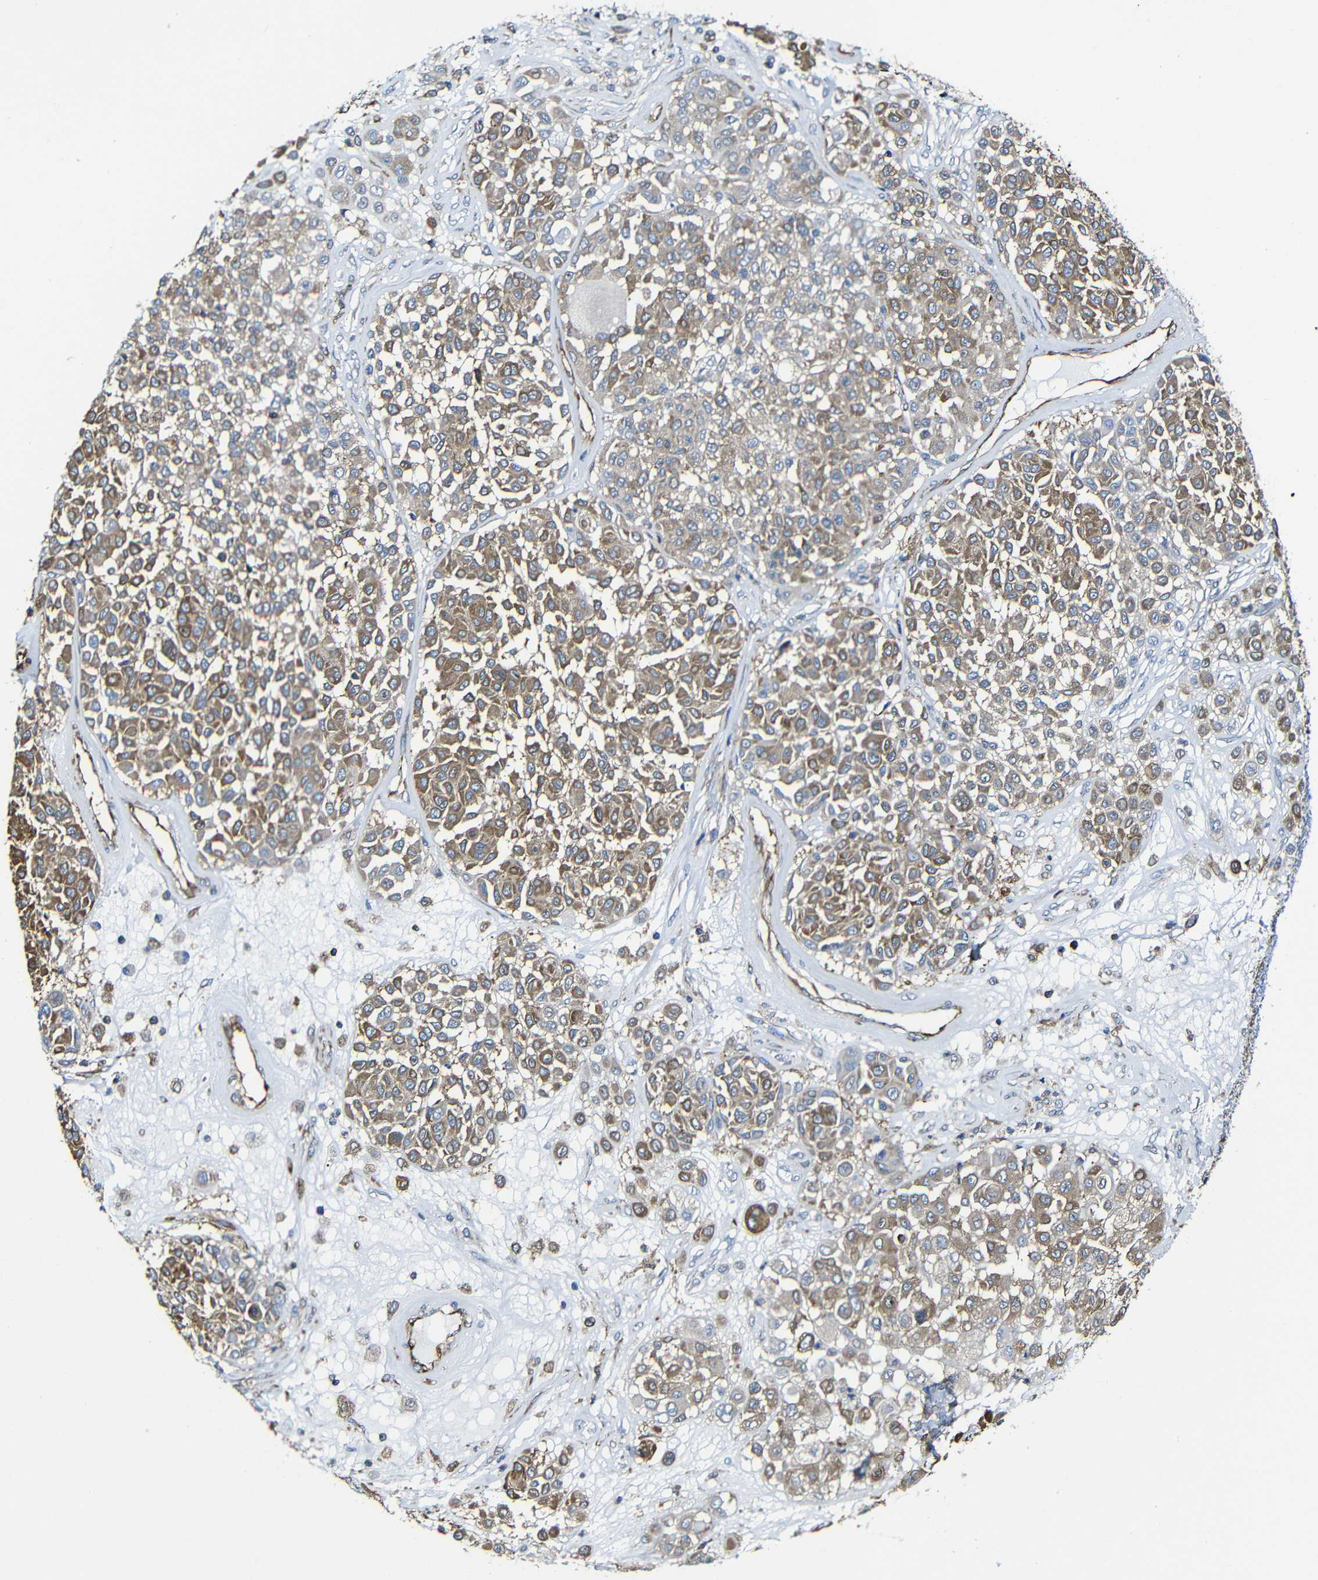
{"staining": {"intensity": "moderate", "quantity": ">75%", "location": "cytoplasmic/membranous"}, "tissue": "melanoma", "cell_type": "Tumor cells", "image_type": "cancer", "snomed": [{"axis": "morphology", "description": "Malignant melanoma, Metastatic site"}, {"axis": "topography", "description": "Soft tissue"}], "caption": "Protein expression by immunohistochemistry (IHC) shows moderate cytoplasmic/membranous positivity in about >75% of tumor cells in malignant melanoma (metastatic site).", "gene": "MSN", "patient": {"sex": "male", "age": 41}}